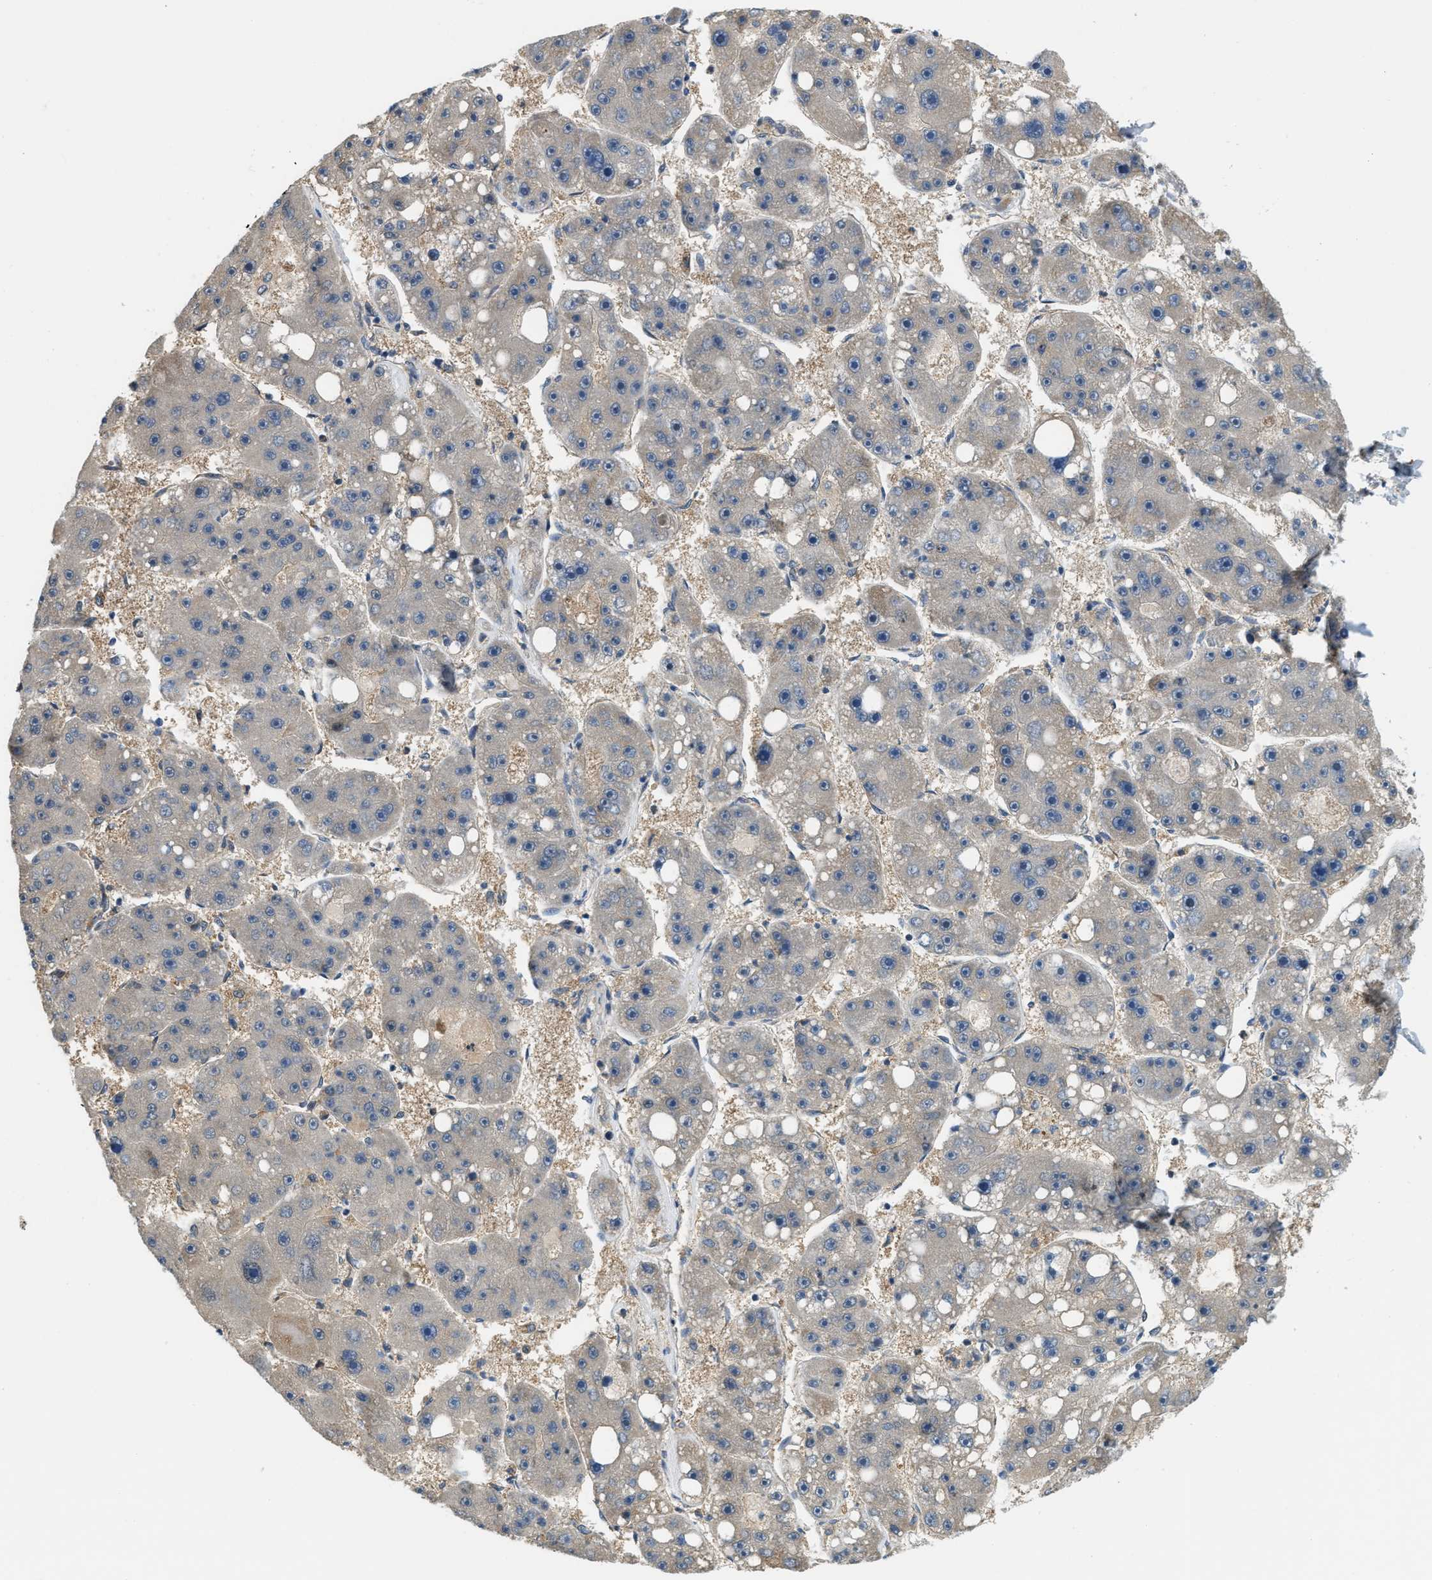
{"staining": {"intensity": "negative", "quantity": "none", "location": "none"}, "tissue": "liver cancer", "cell_type": "Tumor cells", "image_type": "cancer", "snomed": [{"axis": "morphology", "description": "Carcinoma, Hepatocellular, NOS"}, {"axis": "topography", "description": "Liver"}], "caption": "Histopathology image shows no protein expression in tumor cells of liver hepatocellular carcinoma tissue.", "gene": "STARD3NL", "patient": {"sex": "female", "age": 61}}